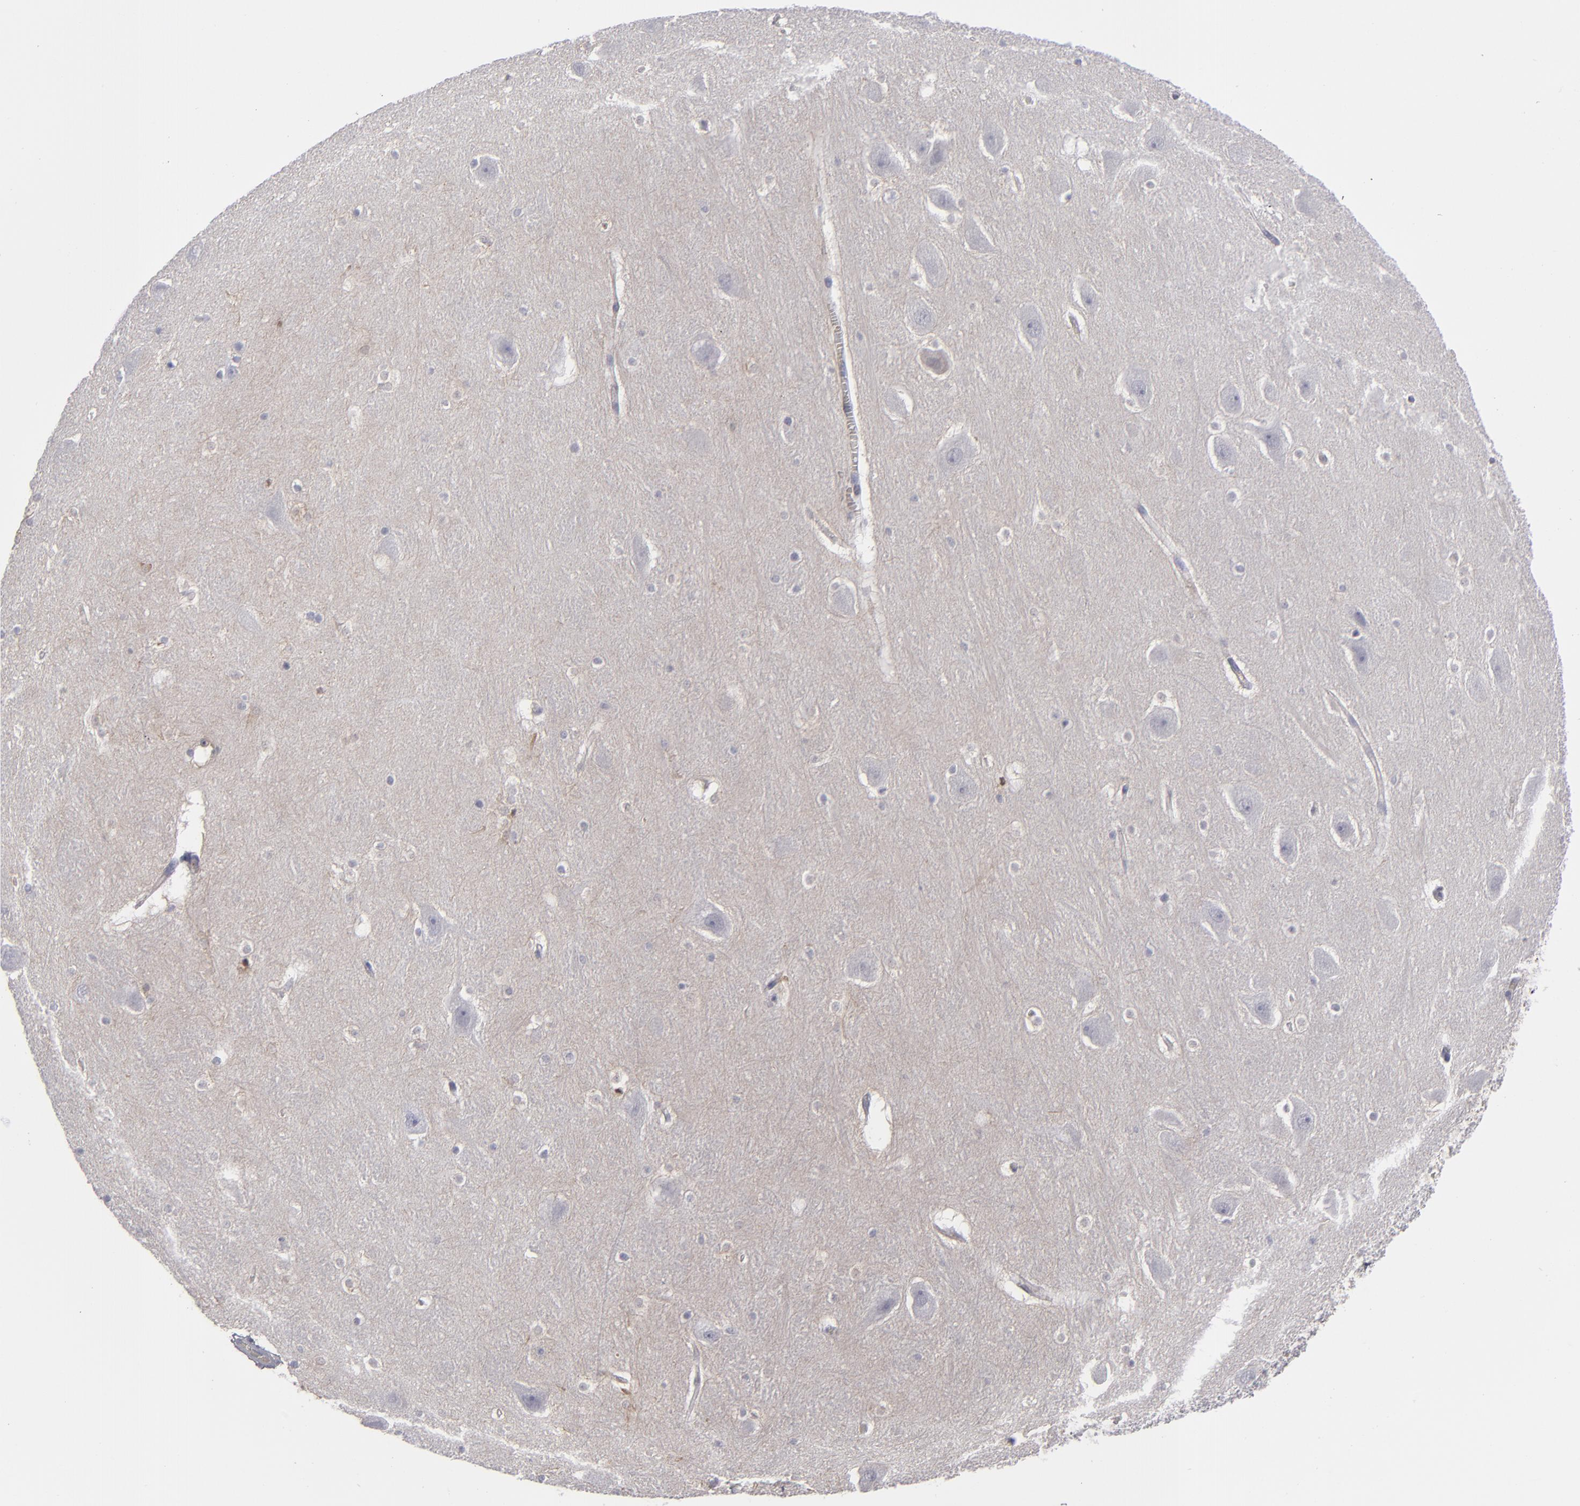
{"staining": {"intensity": "negative", "quantity": "none", "location": "none"}, "tissue": "hippocampus", "cell_type": "Glial cells", "image_type": "normal", "snomed": [{"axis": "morphology", "description": "Normal tissue, NOS"}, {"axis": "topography", "description": "Hippocampus"}], "caption": "High power microscopy photomicrograph of an IHC photomicrograph of normal hippocampus, revealing no significant positivity in glial cells. (IHC, brightfield microscopy, high magnification).", "gene": "LRG1", "patient": {"sex": "male", "age": 45}}